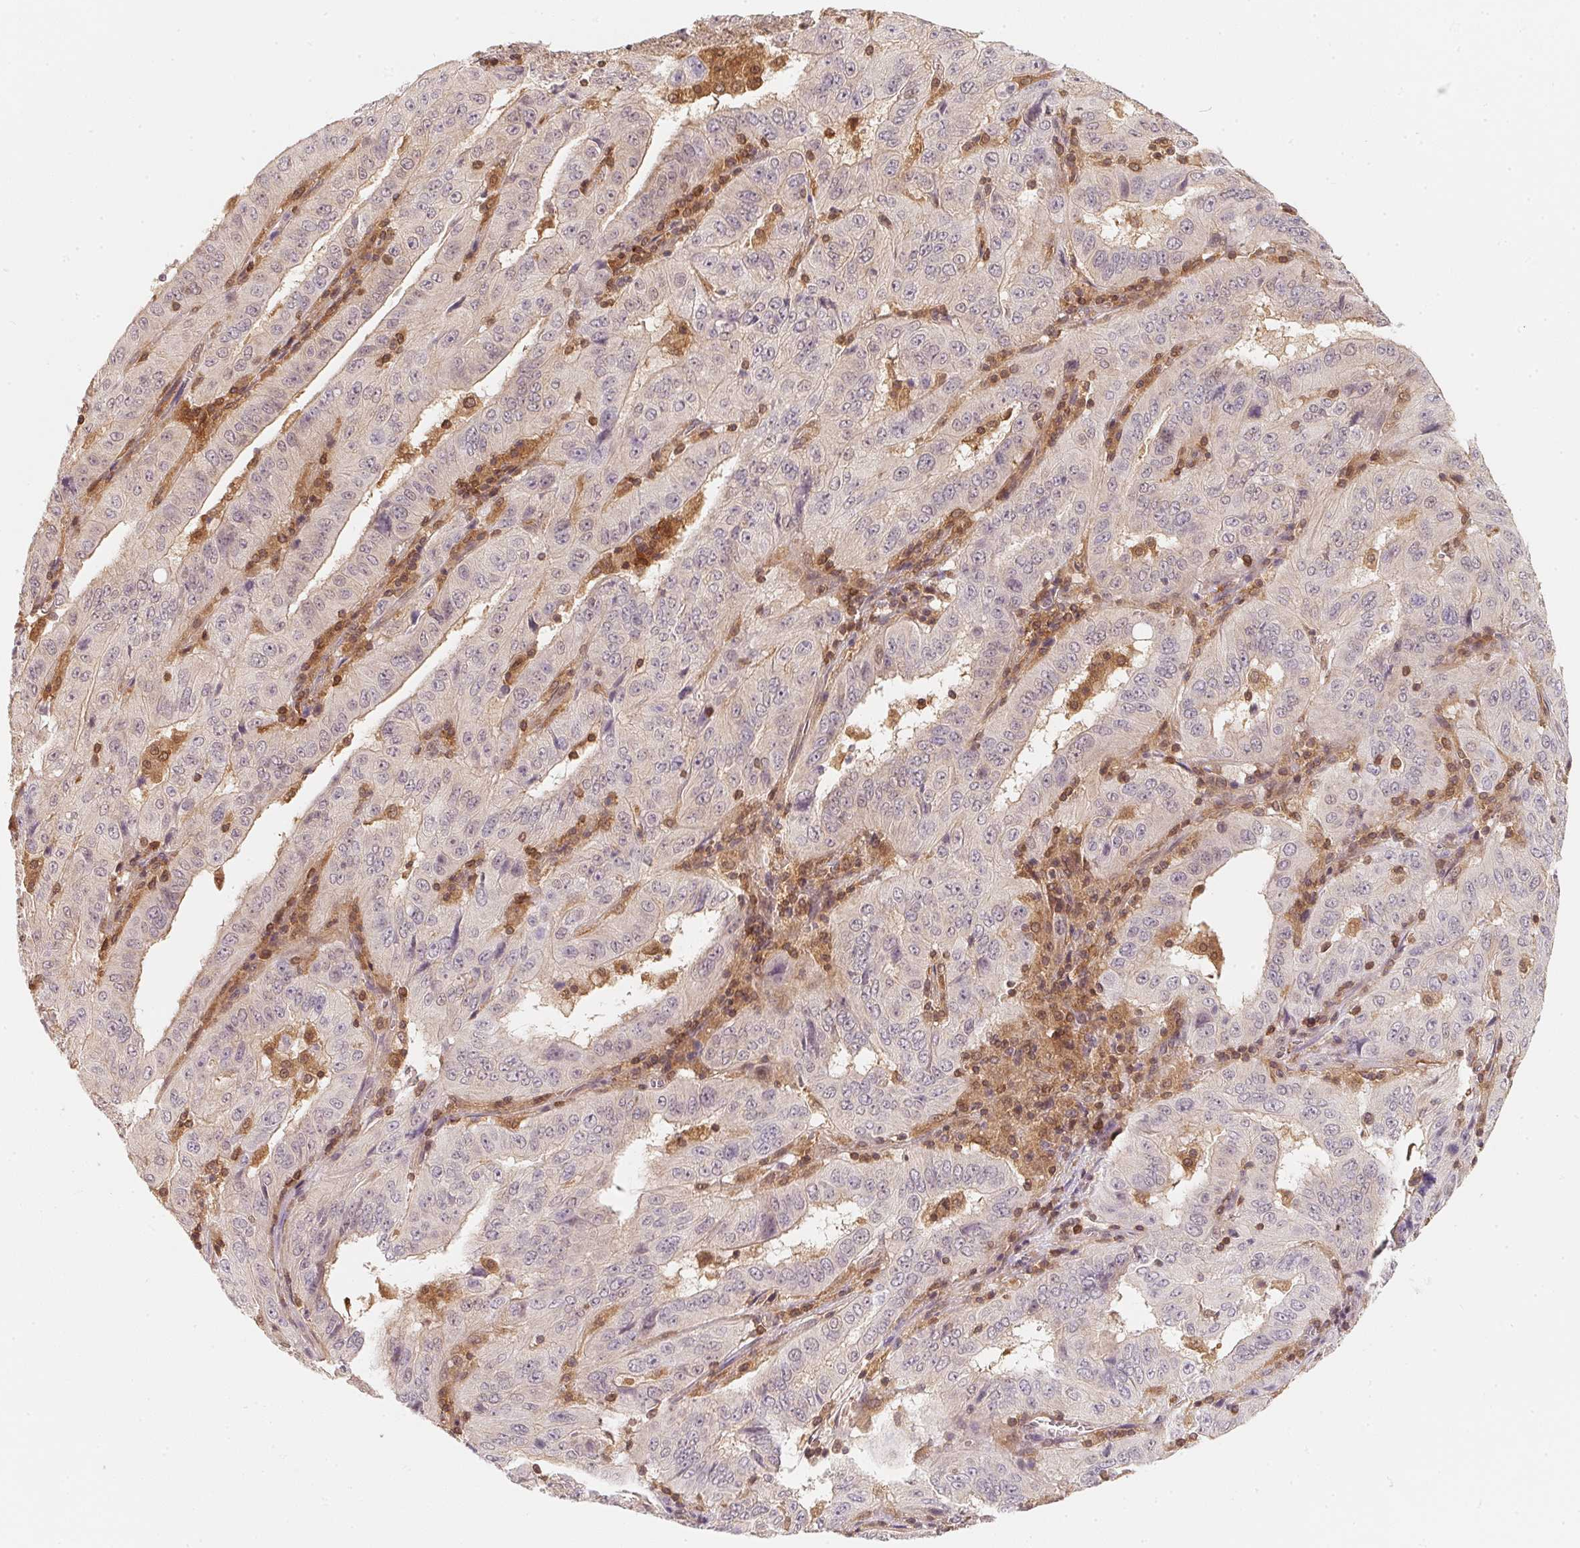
{"staining": {"intensity": "negative", "quantity": "none", "location": "none"}, "tissue": "pancreatic cancer", "cell_type": "Tumor cells", "image_type": "cancer", "snomed": [{"axis": "morphology", "description": "Adenocarcinoma, NOS"}, {"axis": "topography", "description": "Pancreas"}], "caption": "This histopathology image is of pancreatic adenocarcinoma stained with immunohistochemistry (IHC) to label a protein in brown with the nuclei are counter-stained blue. There is no staining in tumor cells.", "gene": "ANKRD13A", "patient": {"sex": "male", "age": 63}}